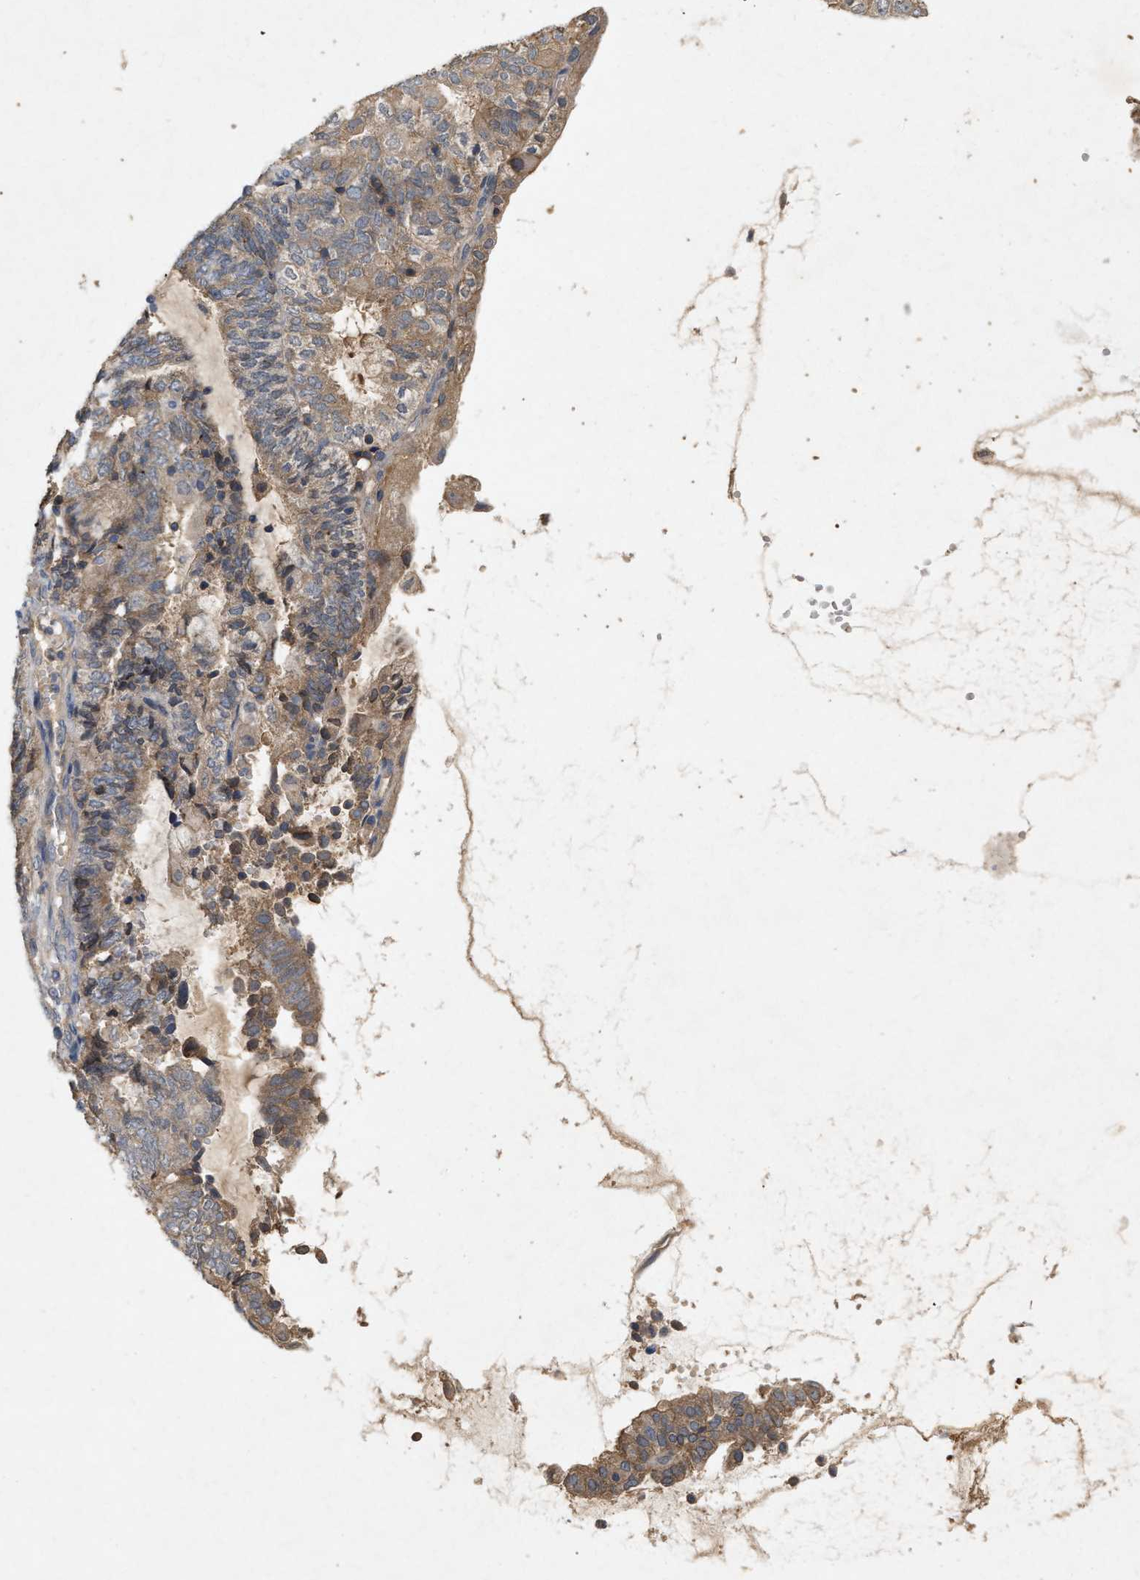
{"staining": {"intensity": "moderate", "quantity": ">75%", "location": "cytoplasmic/membranous"}, "tissue": "endometrial cancer", "cell_type": "Tumor cells", "image_type": "cancer", "snomed": [{"axis": "morphology", "description": "Adenocarcinoma, NOS"}, {"axis": "topography", "description": "Endometrium"}], "caption": "Immunohistochemistry (DAB (3,3'-diaminobenzidine)) staining of human endometrial cancer shows moderate cytoplasmic/membranous protein staining in about >75% of tumor cells.", "gene": "LPAR2", "patient": {"sex": "female", "age": 81}}